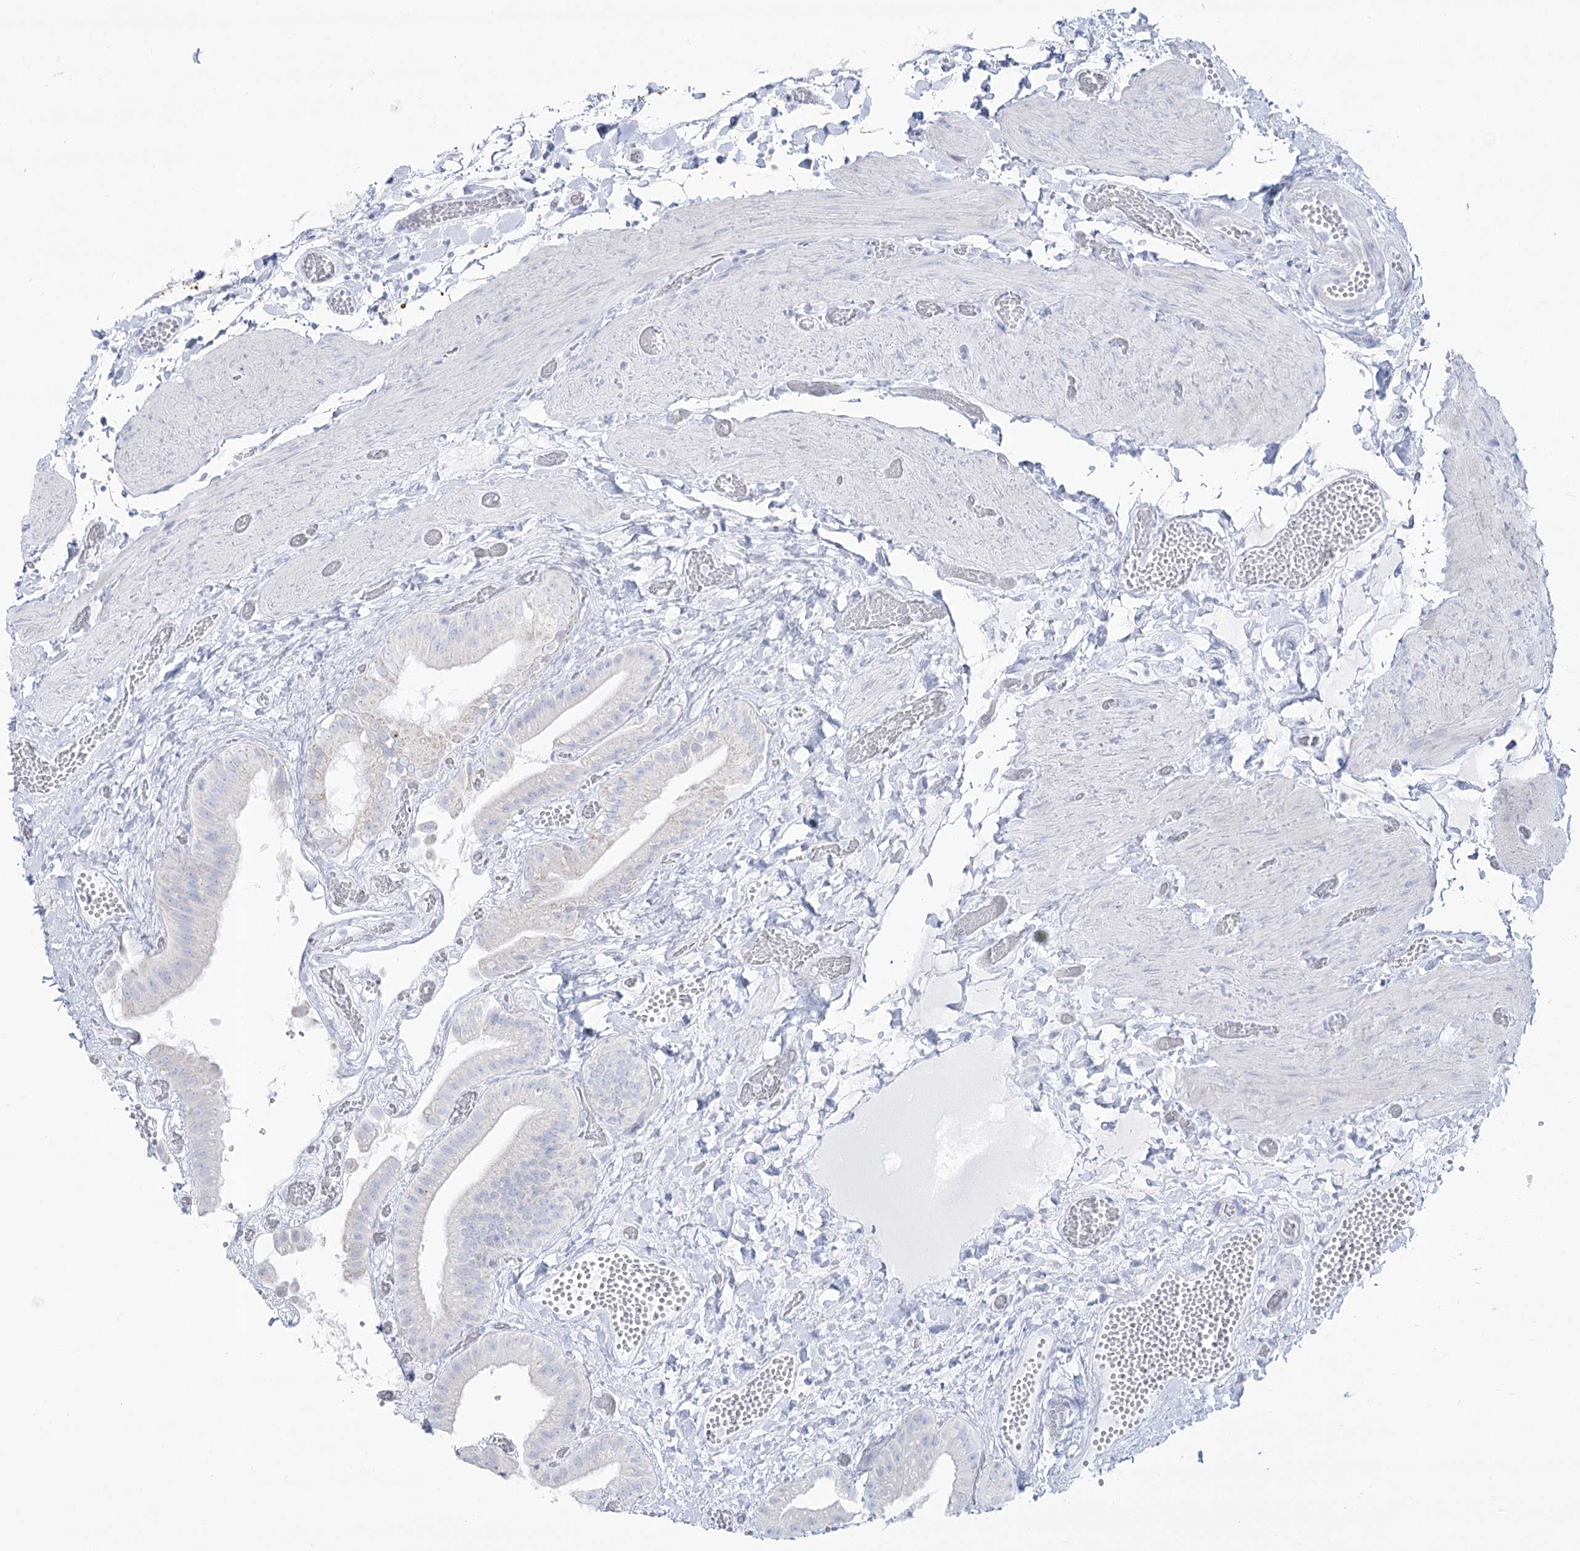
{"staining": {"intensity": "negative", "quantity": "none", "location": "none"}, "tissue": "gallbladder", "cell_type": "Glandular cells", "image_type": "normal", "snomed": [{"axis": "morphology", "description": "Normal tissue, NOS"}, {"axis": "topography", "description": "Gallbladder"}], "caption": "There is no significant staining in glandular cells of gallbladder. (DAB (3,3'-diaminobenzidine) IHC with hematoxylin counter stain).", "gene": "ZNF843", "patient": {"sex": "female", "age": 64}}